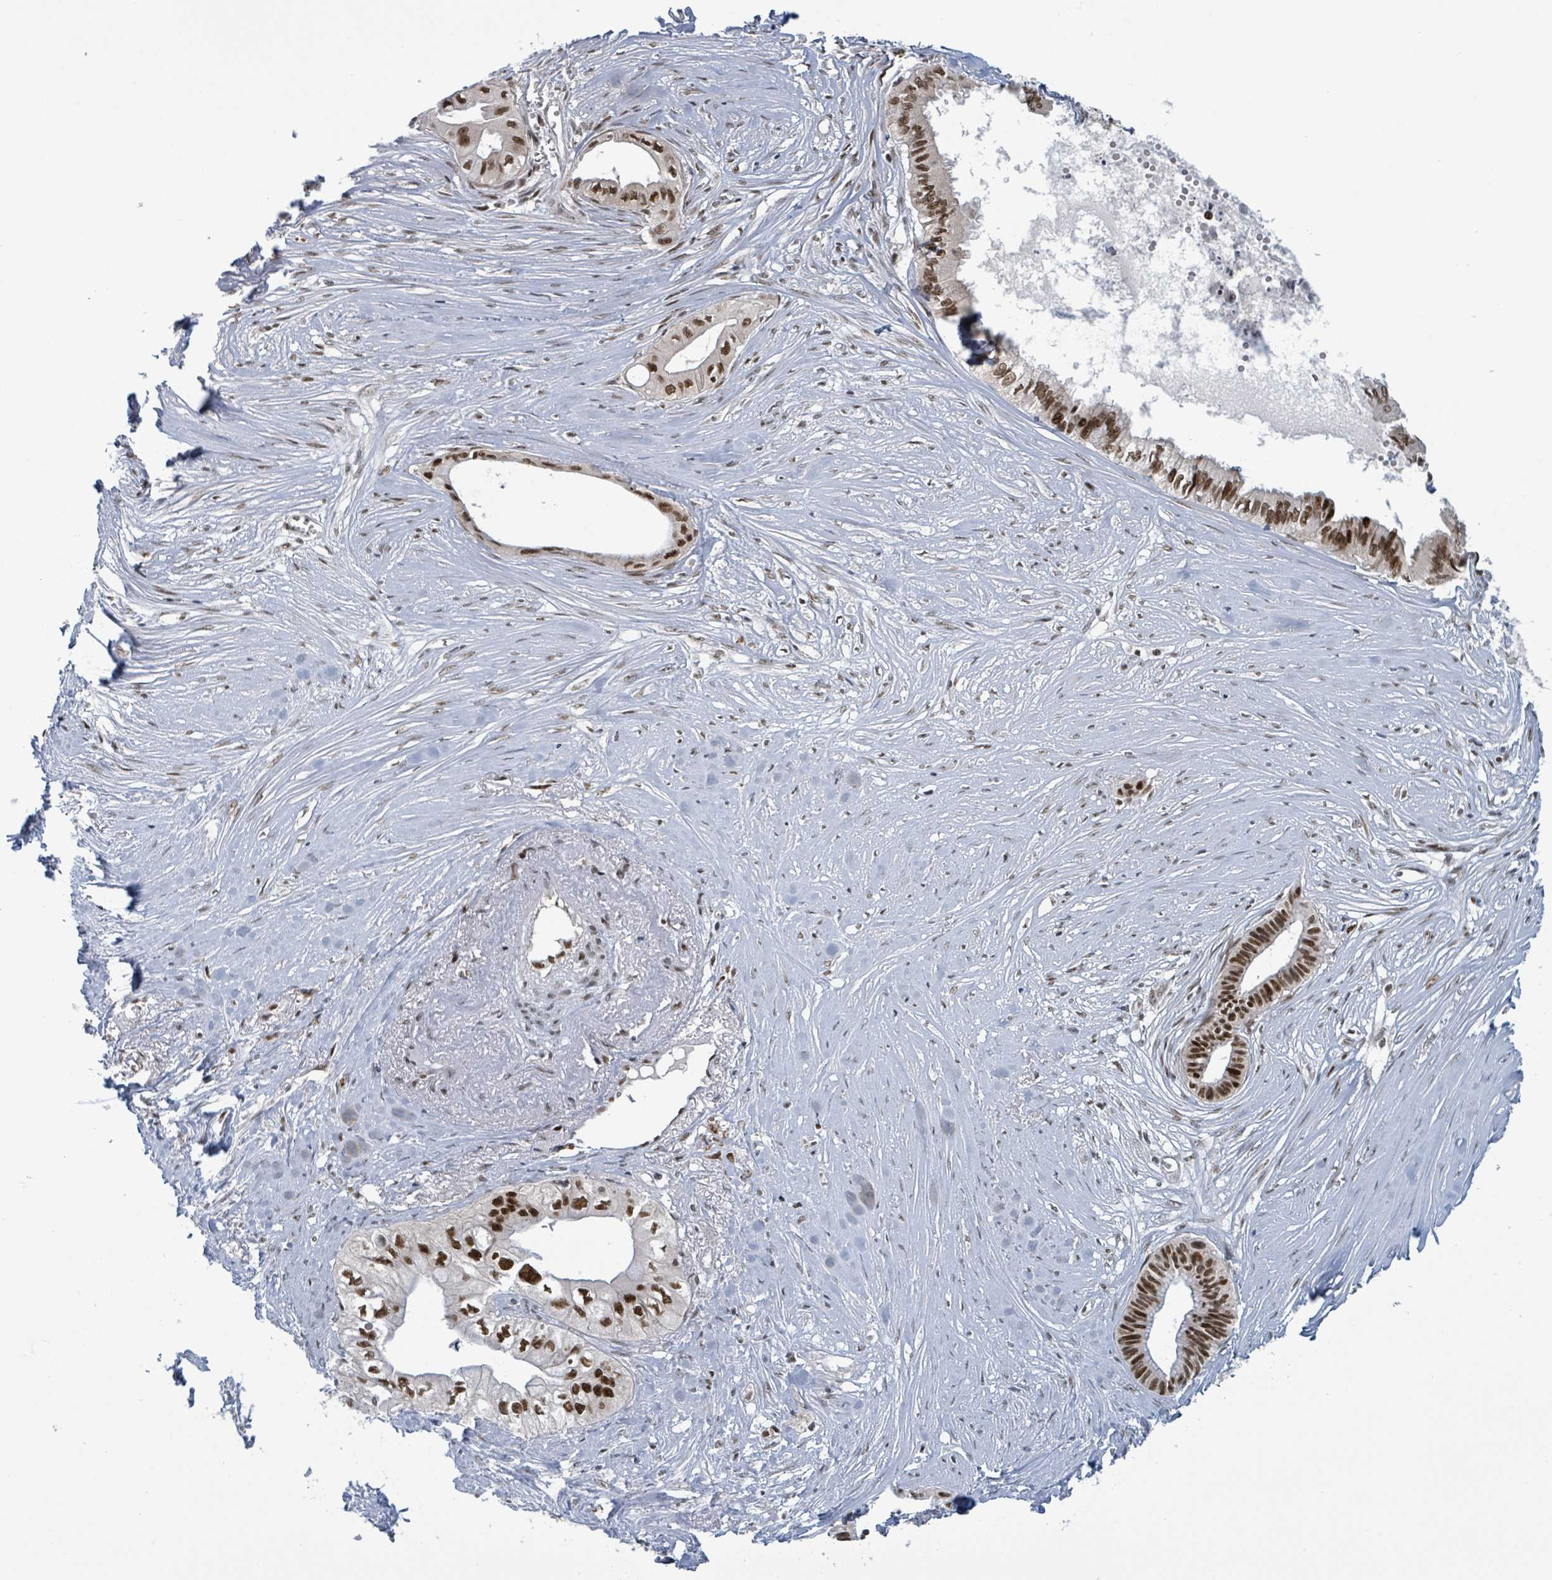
{"staining": {"intensity": "strong", "quantity": ">75%", "location": "nuclear"}, "tissue": "pancreatic cancer", "cell_type": "Tumor cells", "image_type": "cancer", "snomed": [{"axis": "morphology", "description": "Adenocarcinoma, NOS"}, {"axis": "topography", "description": "Pancreas"}], "caption": "Immunohistochemical staining of human pancreatic cancer (adenocarcinoma) displays high levels of strong nuclear protein positivity in approximately >75% of tumor cells.", "gene": "KLF3", "patient": {"sex": "male", "age": 71}}